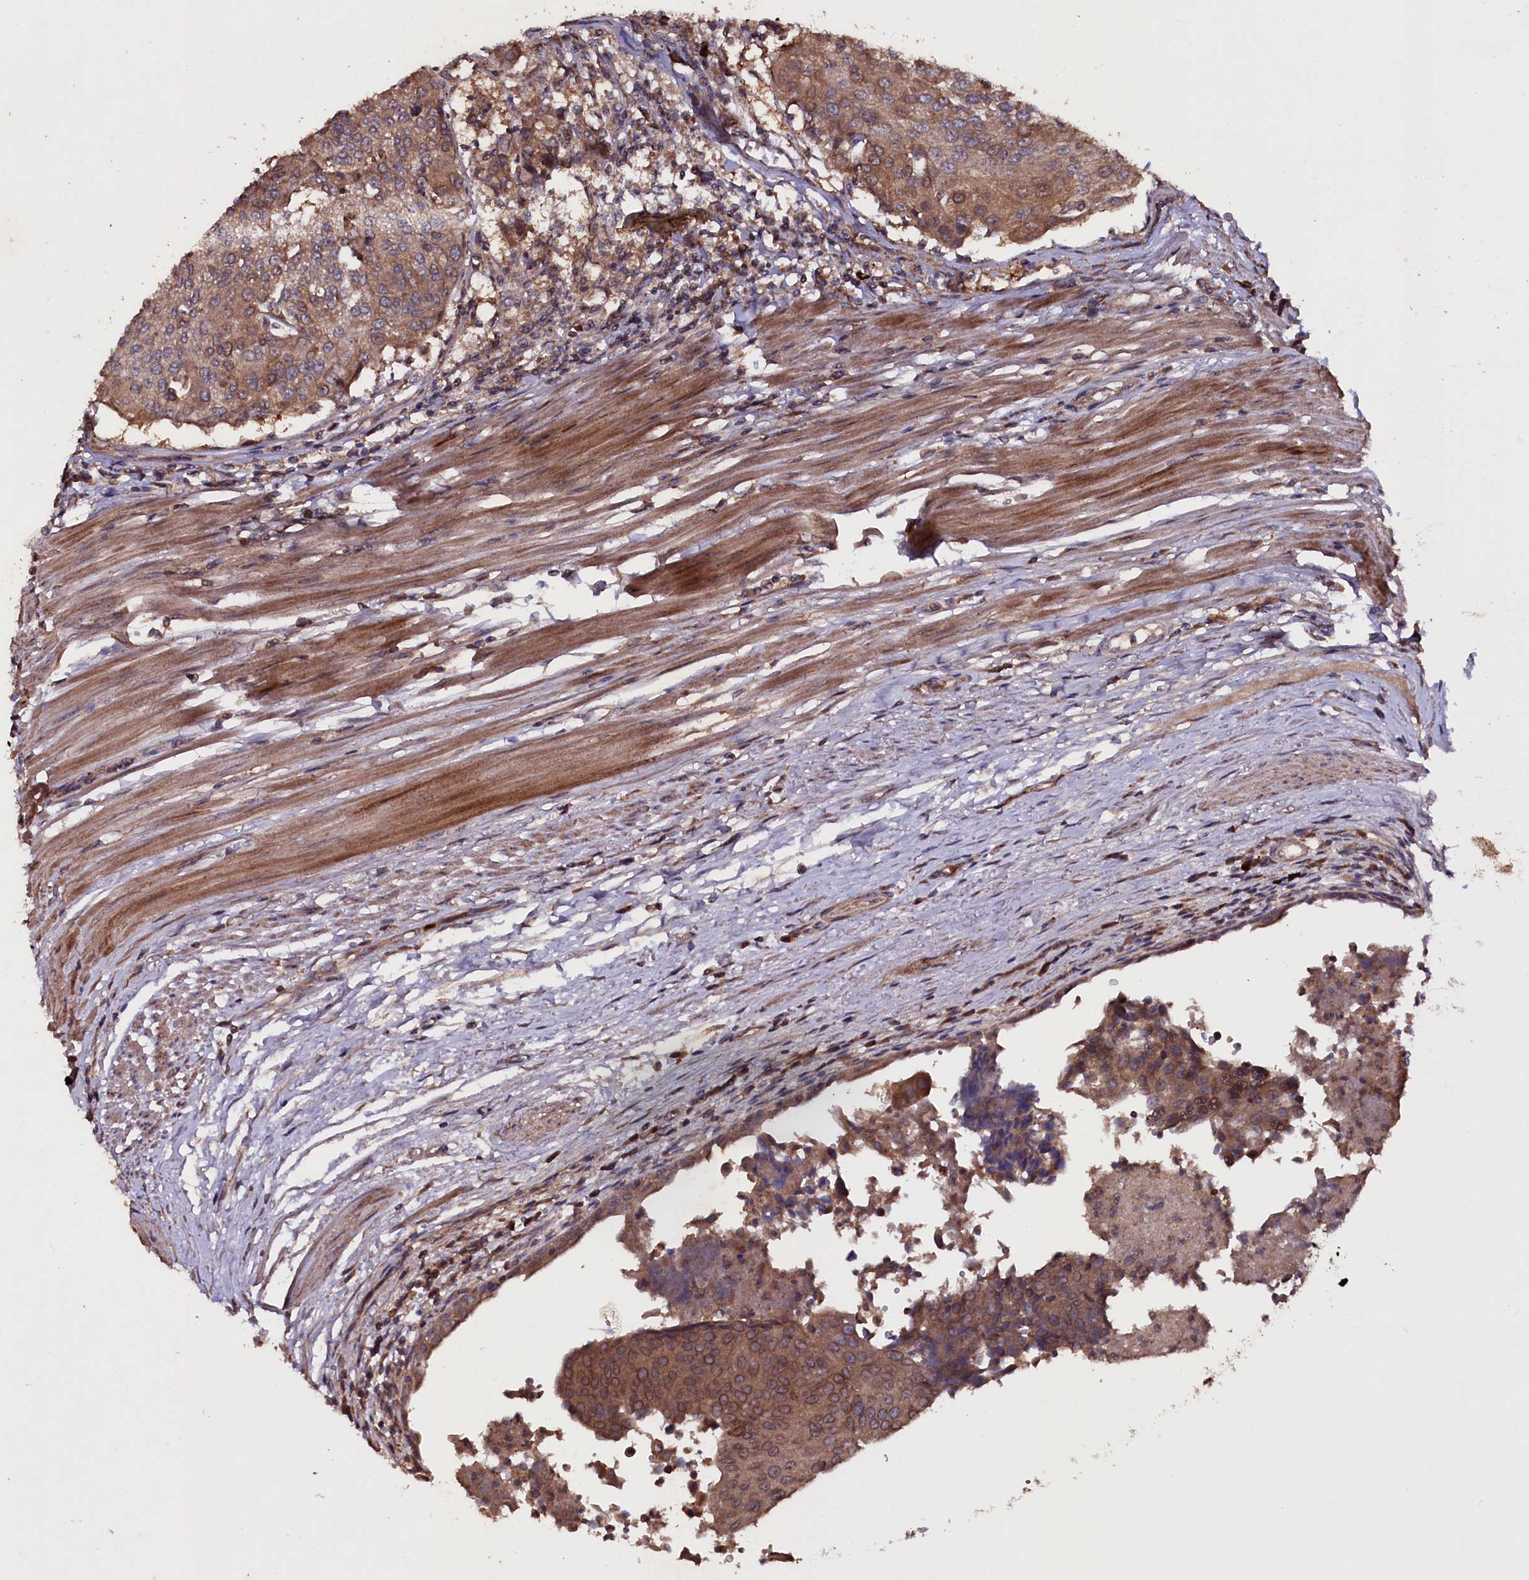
{"staining": {"intensity": "moderate", "quantity": ">75%", "location": "cytoplasmic/membranous"}, "tissue": "urothelial cancer", "cell_type": "Tumor cells", "image_type": "cancer", "snomed": [{"axis": "morphology", "description": "Urothelial carcinoma, High grade"}, {"axis": "topography", "description": "Urinary bladder"}], "caption": "This image reveals immunohistochemistry staining of urothelial cancer, with medium moderate cytoplasmic/membranous expression in approximately >75% of tumor cells.", "gene": "MYO1H", "patient": {"sex": "female", "age": 85}}